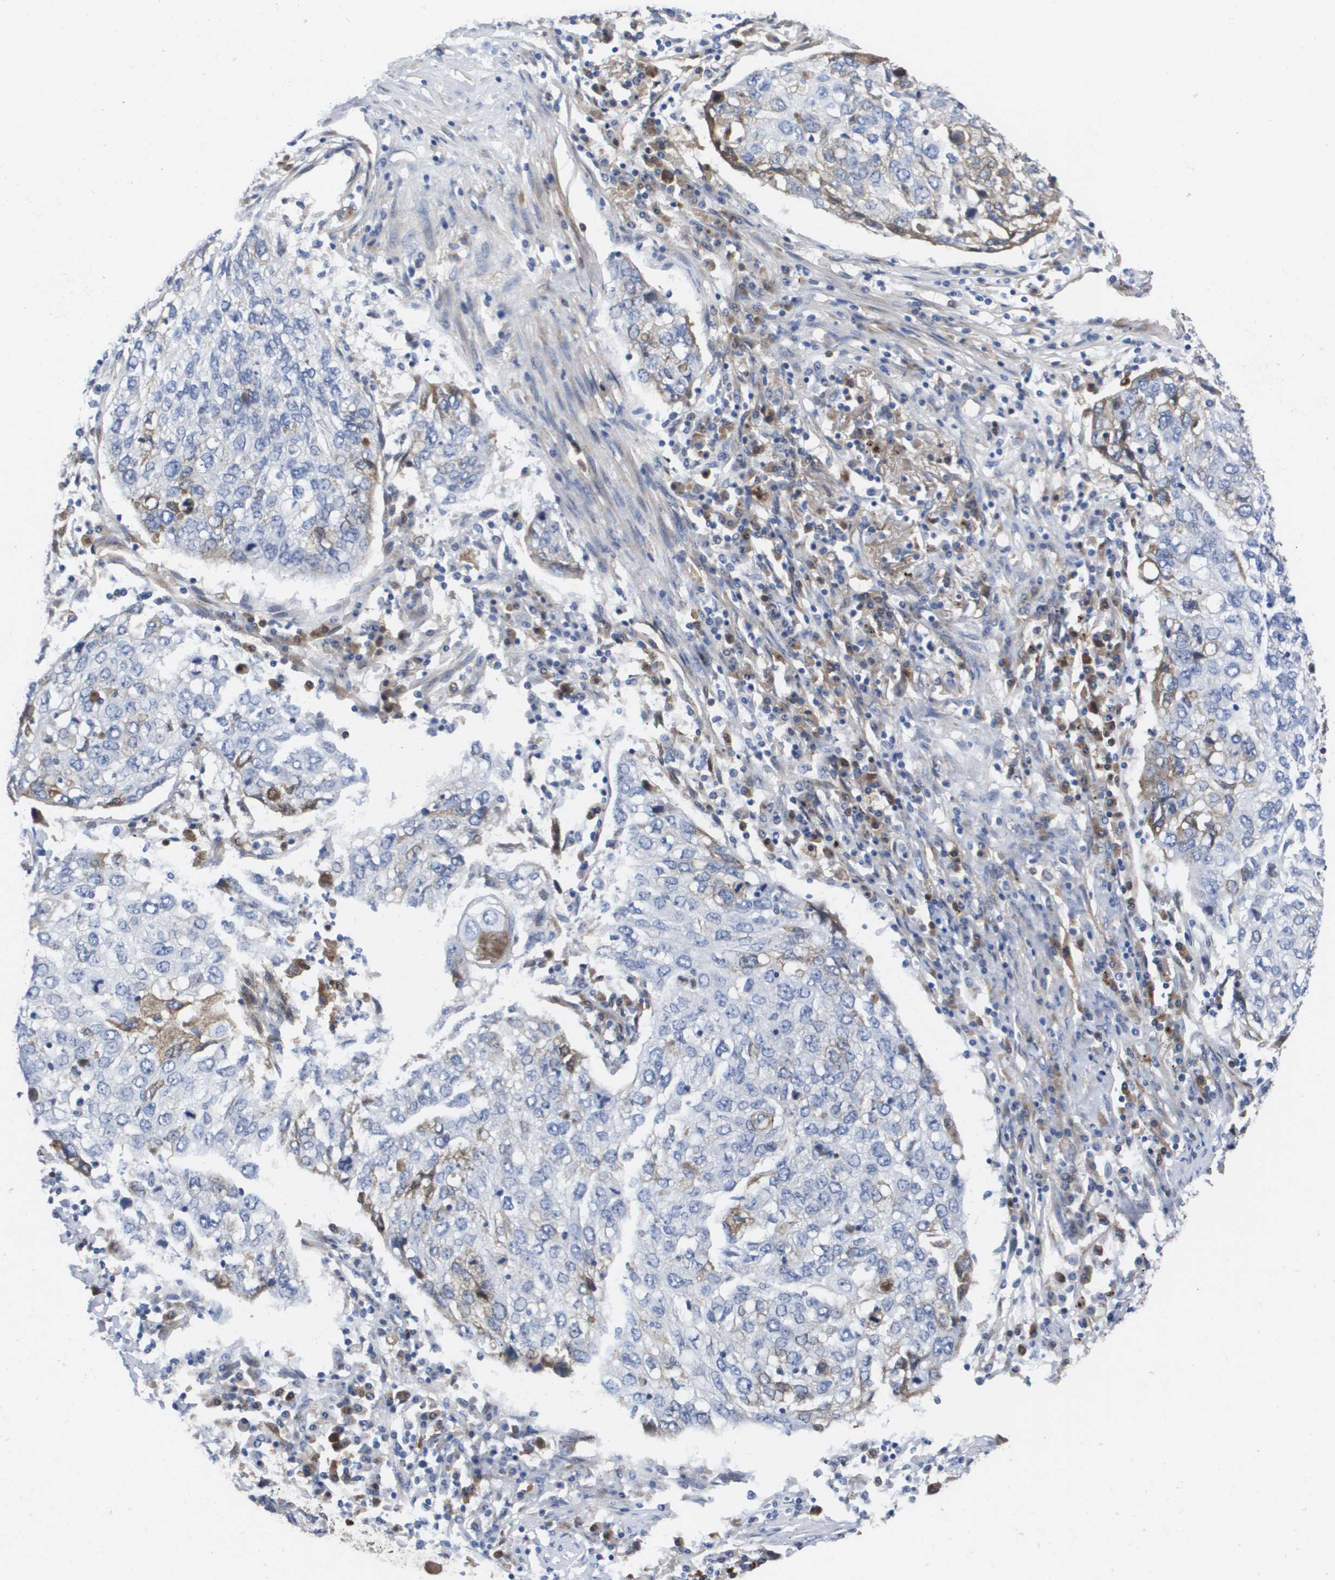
{"staining": {"intensity": "weak", "quantity": "<25%", "location": "cytoplasmic/membranous"}, "tissue": "lung cancer", "cell_type": "Tumor cells", "image_type": "cancer", "snomed": [{"axis": "morphology", "description": "Squamous cell carcinoma, NOS"}, {"axis": "topography", "description": "Lung"}], "caption": "The photomicrograph demonstrates no significant expression in tumor cells of lung cancer (squamous cell carcinoma). (Brightfield microscopy of DAB immunohistochemistry (IHC) at high magnification).", "gene": "SERPINC1", "patient": {"sex": "female", "age": 63}}